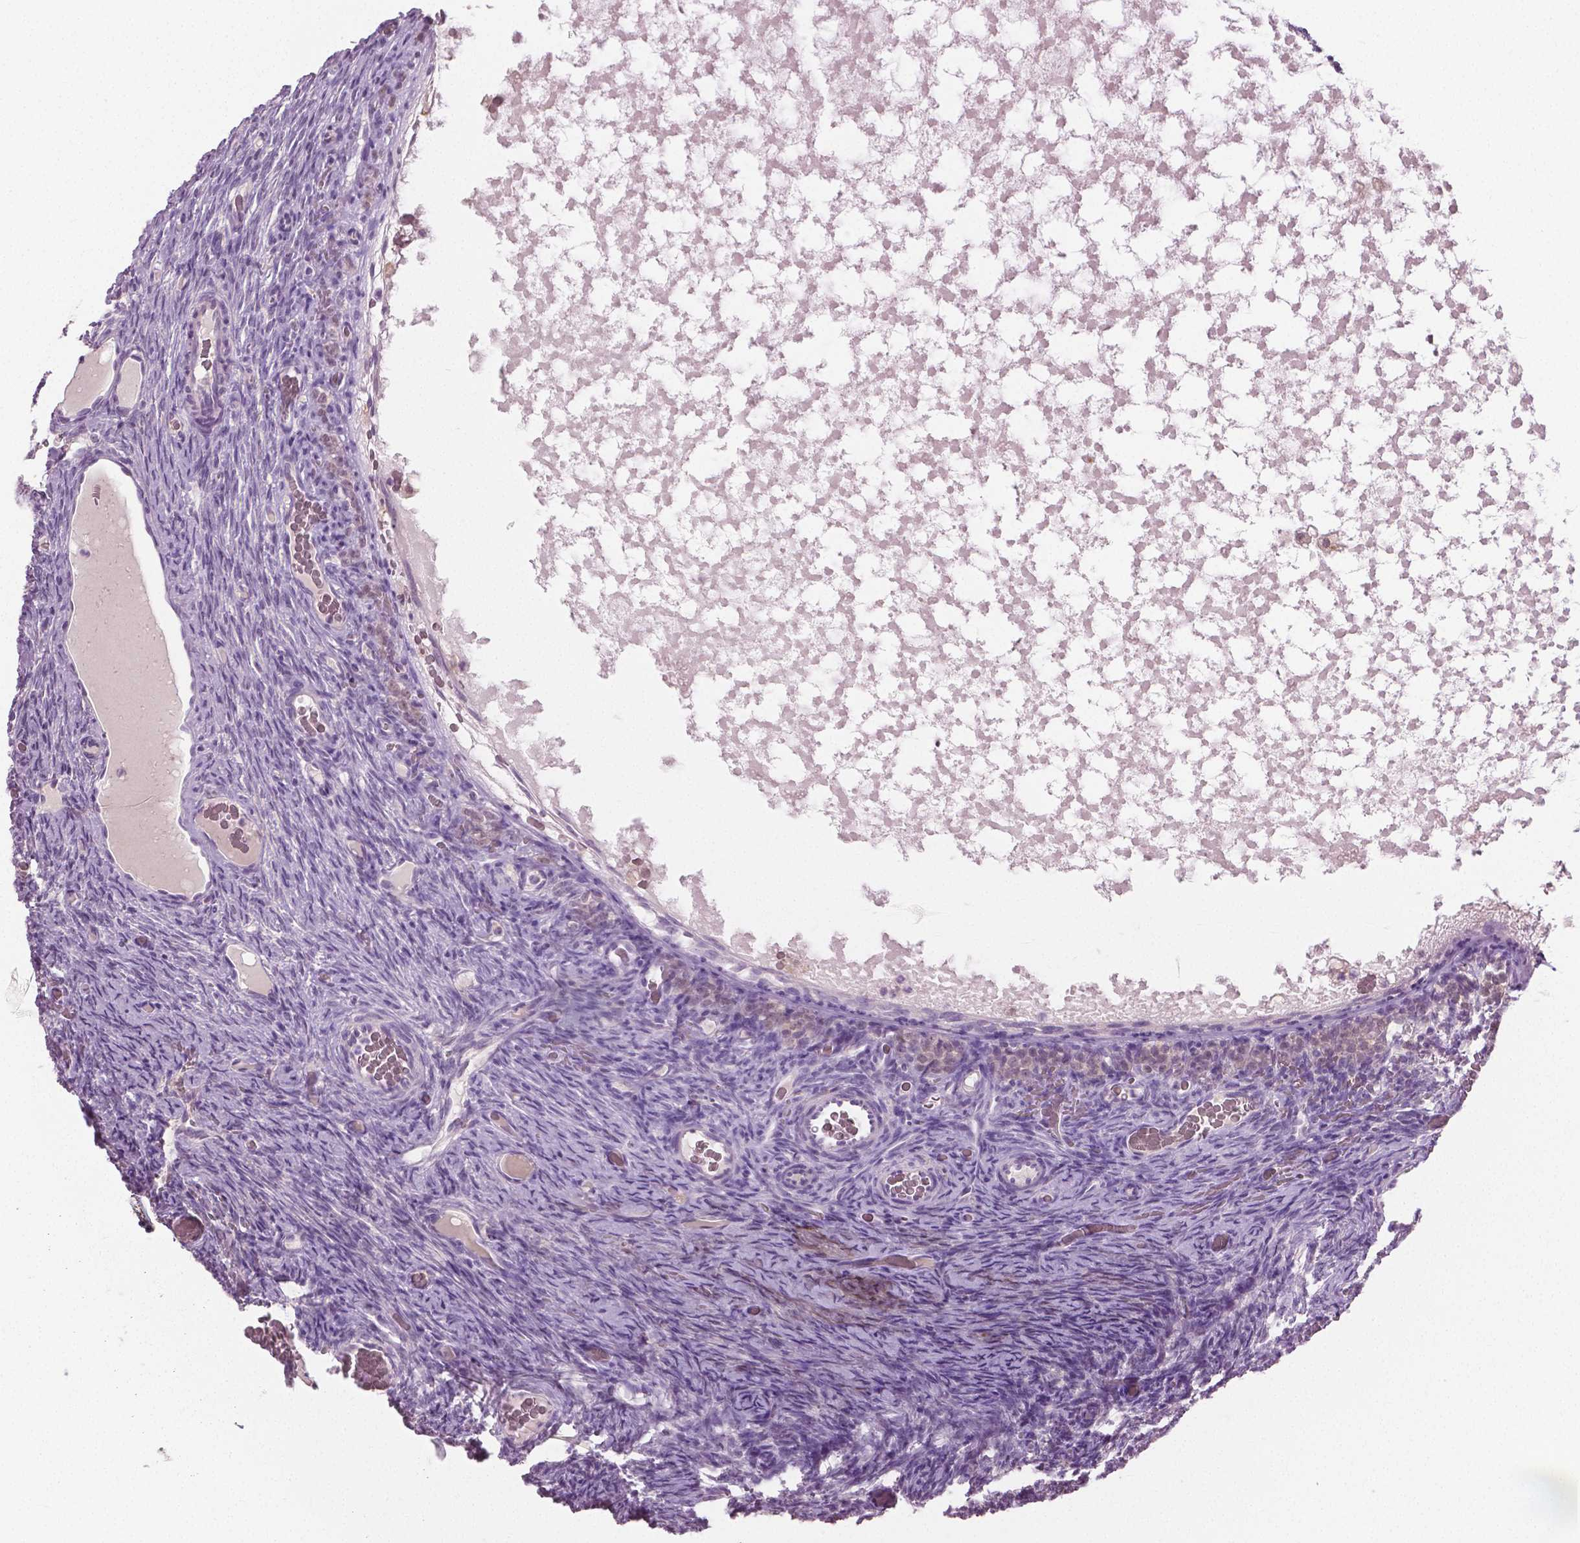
{"staining": {"intensity": "negative", "quantity": "none", "location": "none"}, "tissue": "ovary", "cell_type": "Ovarian stroma cells", "image_type": "normal", "snomed": [{"axis": "morphology", "description": "Normal tissue, NOS"}, {"axis": "topography", "description": "Ovary"}], "caption": "Ovarian stroma cells are negative for brown protein staining in normal ovary. (DAB immunohistochemistry, high magnification).", "gene": "GALM", "patient": {"sex": "female", "age": 34}}